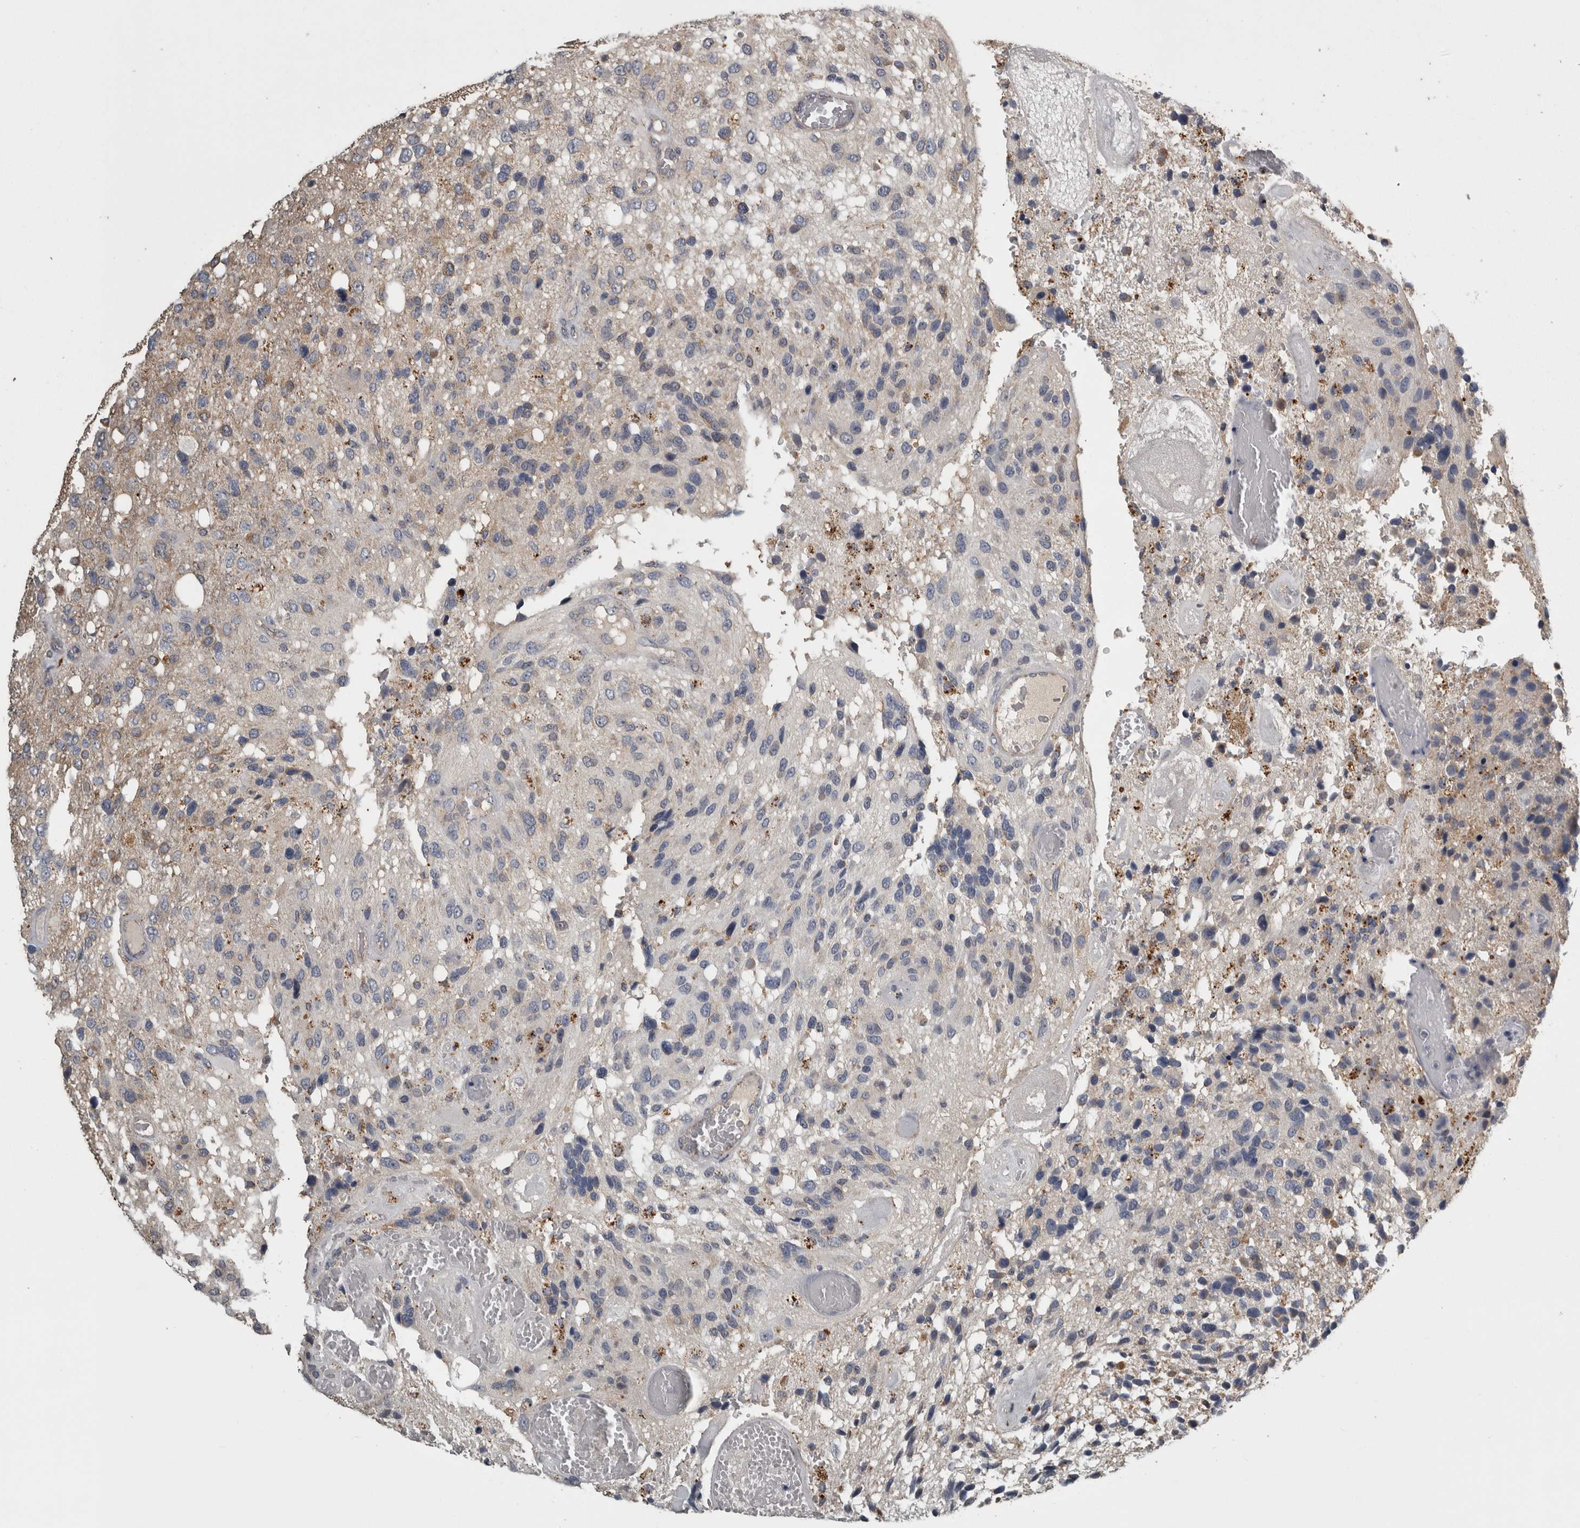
{"staining": {"intensity": "weak", "quantity": "<25%", "location": "cytoplasmic/membranous"}, "tissue": "glioma", "cell_type": "Tumor cells", "image_type": "cancer", "snomed": [{"axis": "morphology", "description": "Glioma, malignant, High grade"}, {"axis": "topography", "description": "Brain"}], "caption": "Histopathology image shows no significant protein positivity in tumor cells of glioma.", "gene": "FRK", "patient": {"sex": "female", "age": 58}}